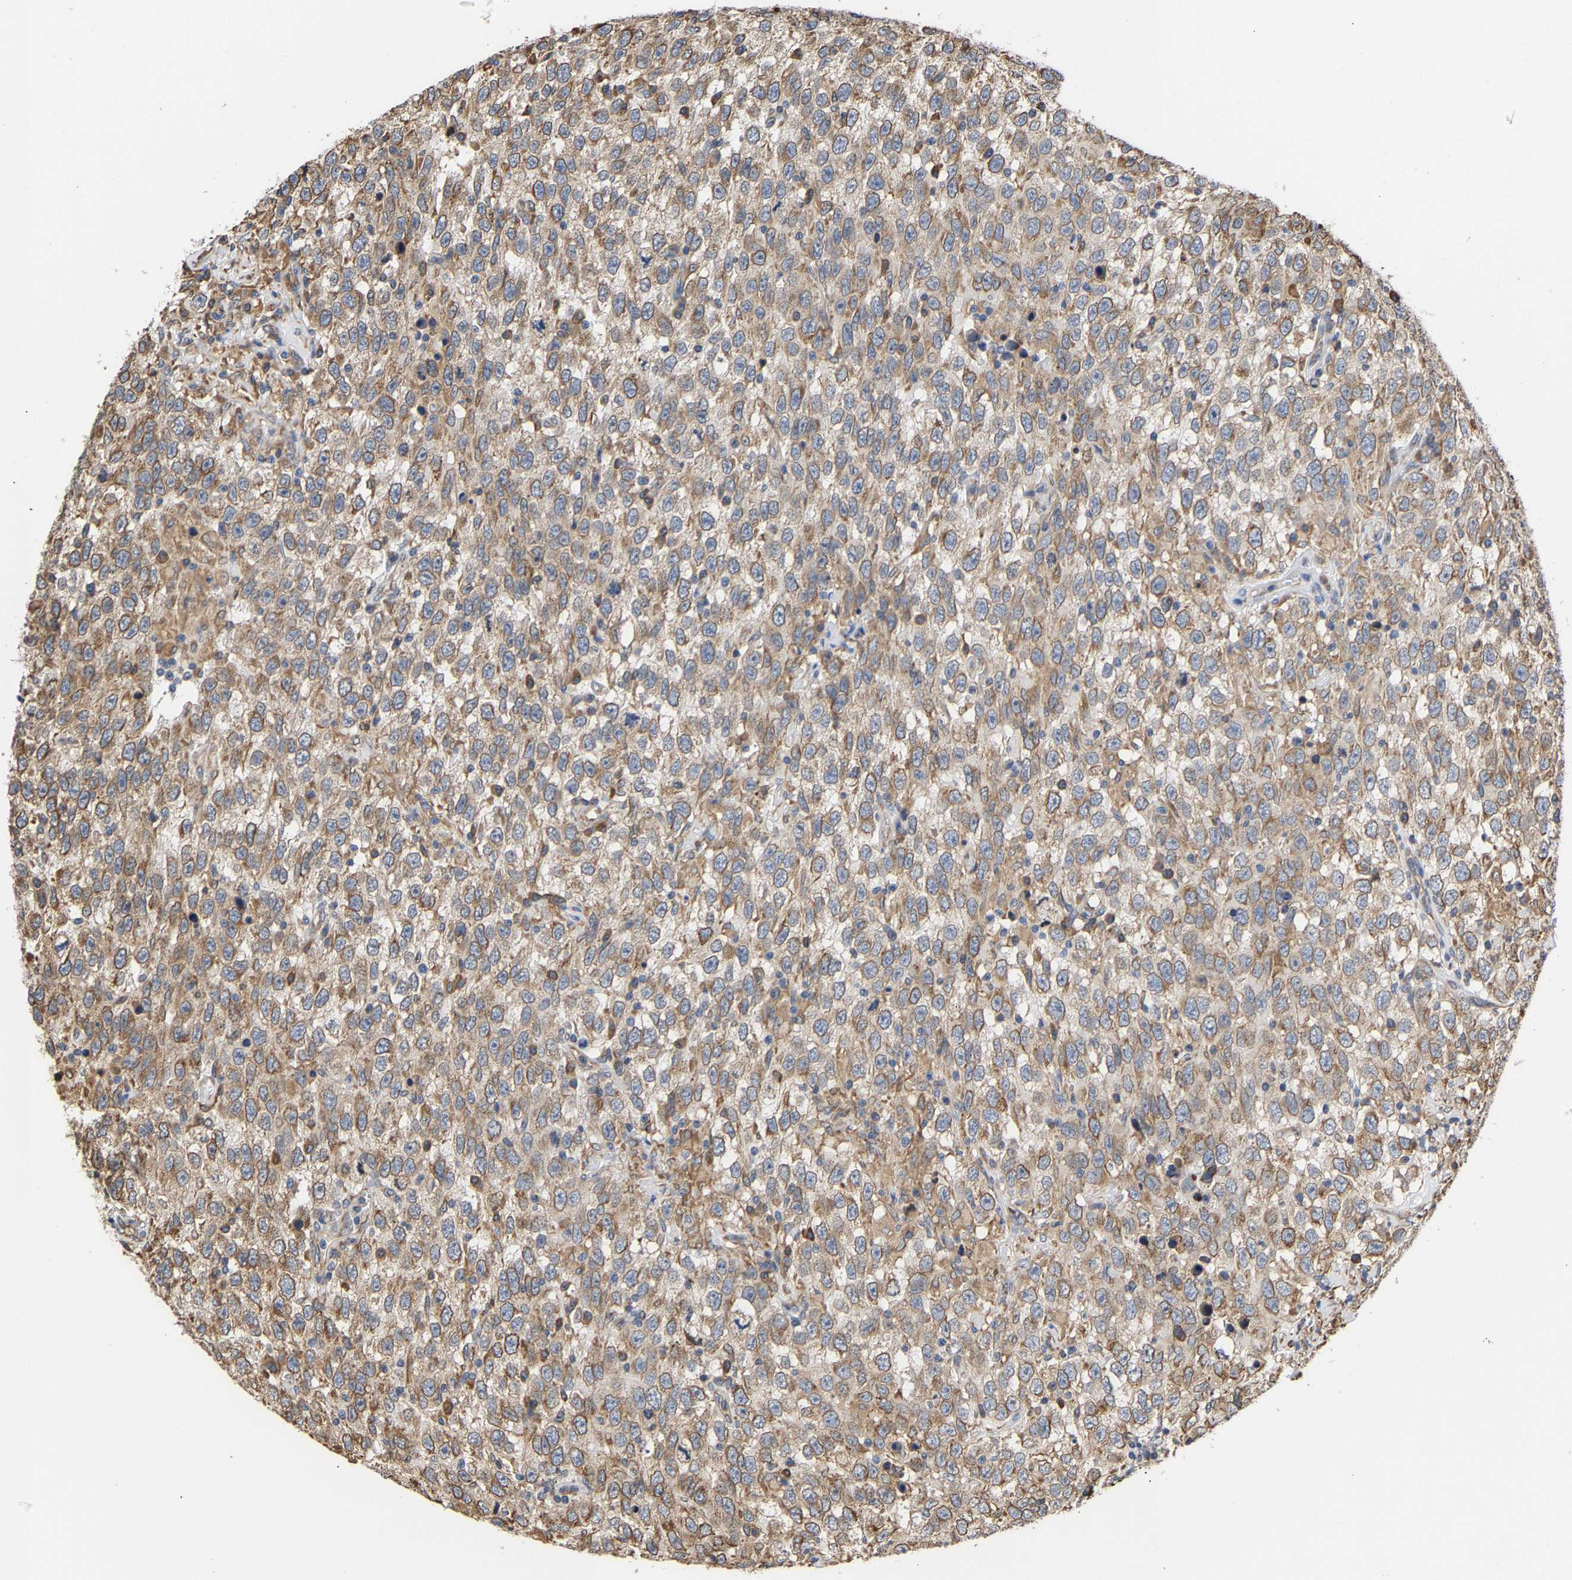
{"staining": {"intensity": "moderate", "quantity": ">75%", "location": "cytoplasmic/membranous"}, "tissue": "testis cancer", "cell_type": "Tumor cells", "image_type": "cancer", "snomed": [{"axis": "morphology", "description": "Seminoma, NOS"}, {"axis": "topography", "description": "Testis"}], "caption": "Protein expression analysis of human testis cancer (seminoma) reveals moderate cytoplasmic/membranous staining in approximately >75% of tumor cells.", "gene": "ARAP1", "patient": {"sex": "male", "age": 41}}